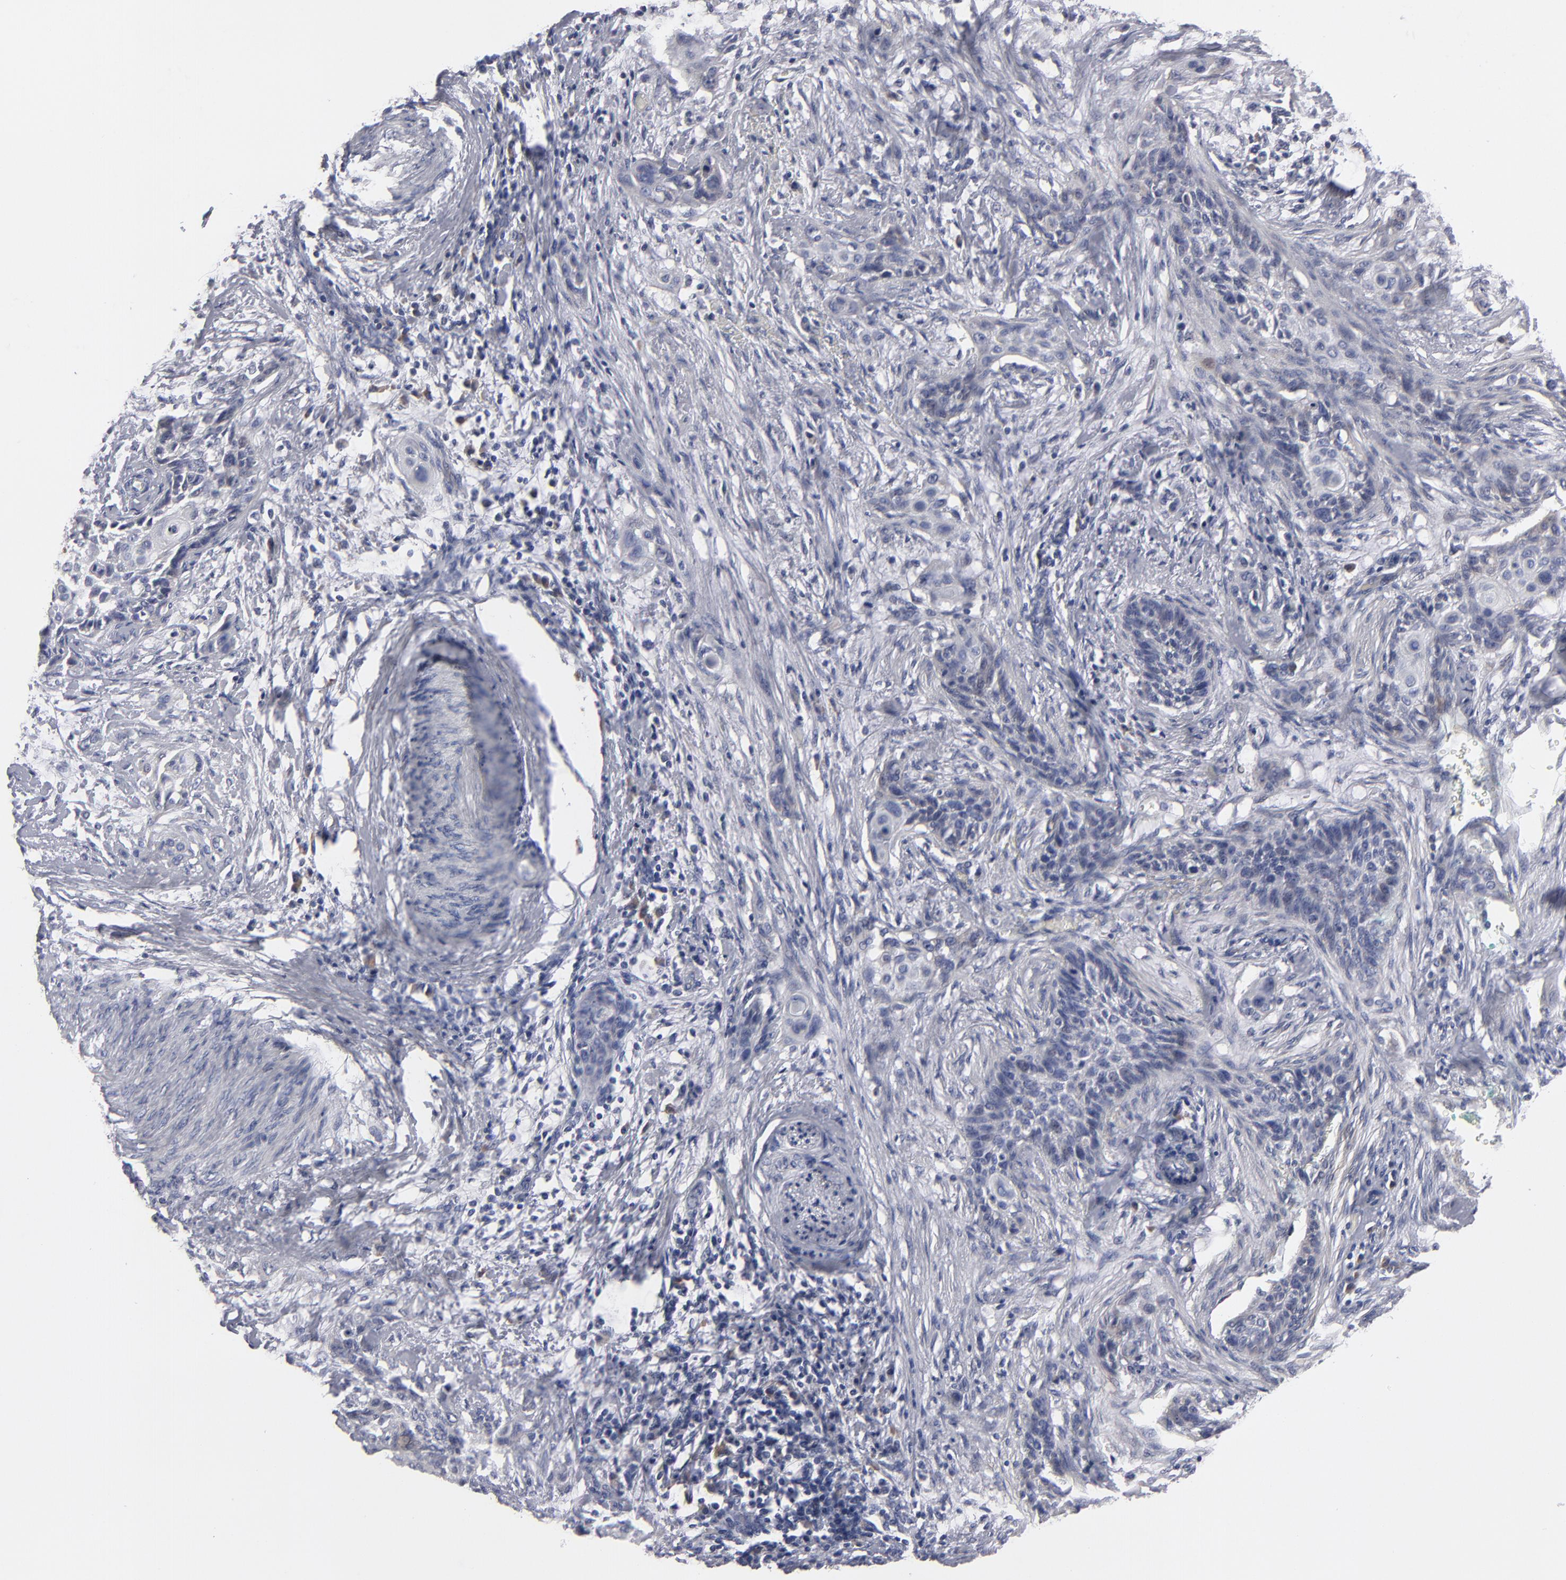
{"staining": {"intensity": "negative", "quantity": "none", "location": "none"}, "tissue": "cervical cancer", "cell_type": "Tumor cells", "image_type": "cancer", "snomed": [{"axis": "morphology", "description": "Squamous cell carcinoma, NOS"}, {"axis": "topography", "description": "Cervix"}], "caption": "Cervical cancer (squamous cell carcinoma) was stained to show a protein in brown. There is no significant positivity in tumor cells.", "gene": "CCDC80", "patient": {"sex": "female", "age": 33}}